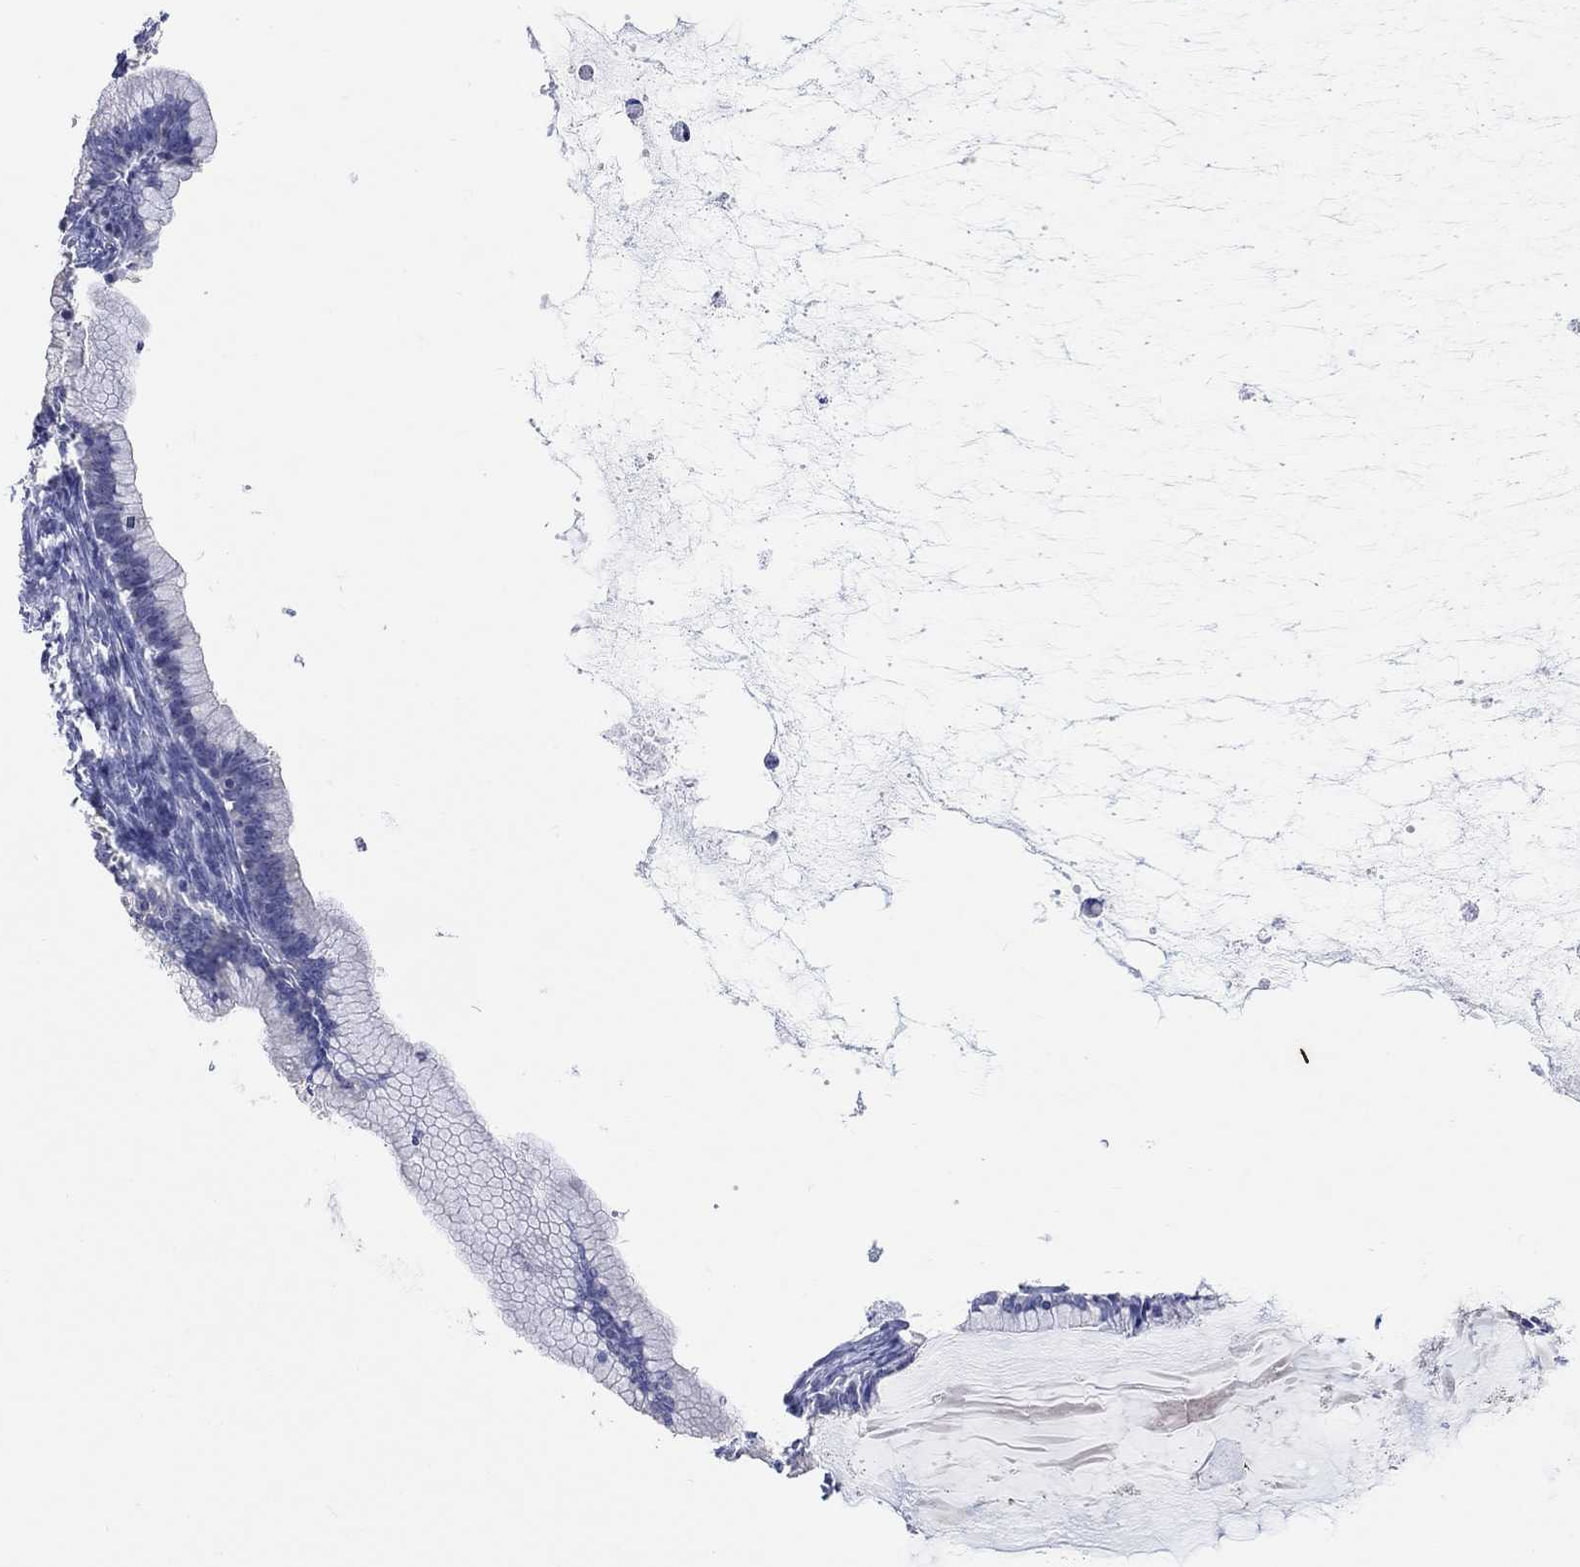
{"staining": {"intensity": "negative", "quantity": "none", "location": "none"}, "tissue": "ovarian cancer", "cell_type": "Tumor cells", "image_type": "cancer", "snomed": [{"axis": "morphology", "description": "Cystadenocarcinoma, mucinous, NOS"}, {"axis": "topography", "description": "Ovary"}], "caption": "An image of human ovarian cancer is negative for staining in tumor cells. (DAB (3,3'-diaminobenzidine) IHC visualized using brightfield microscopy, high magnification).", "gene": "TYR", "patient": {"sex": "female", "age": 41}}